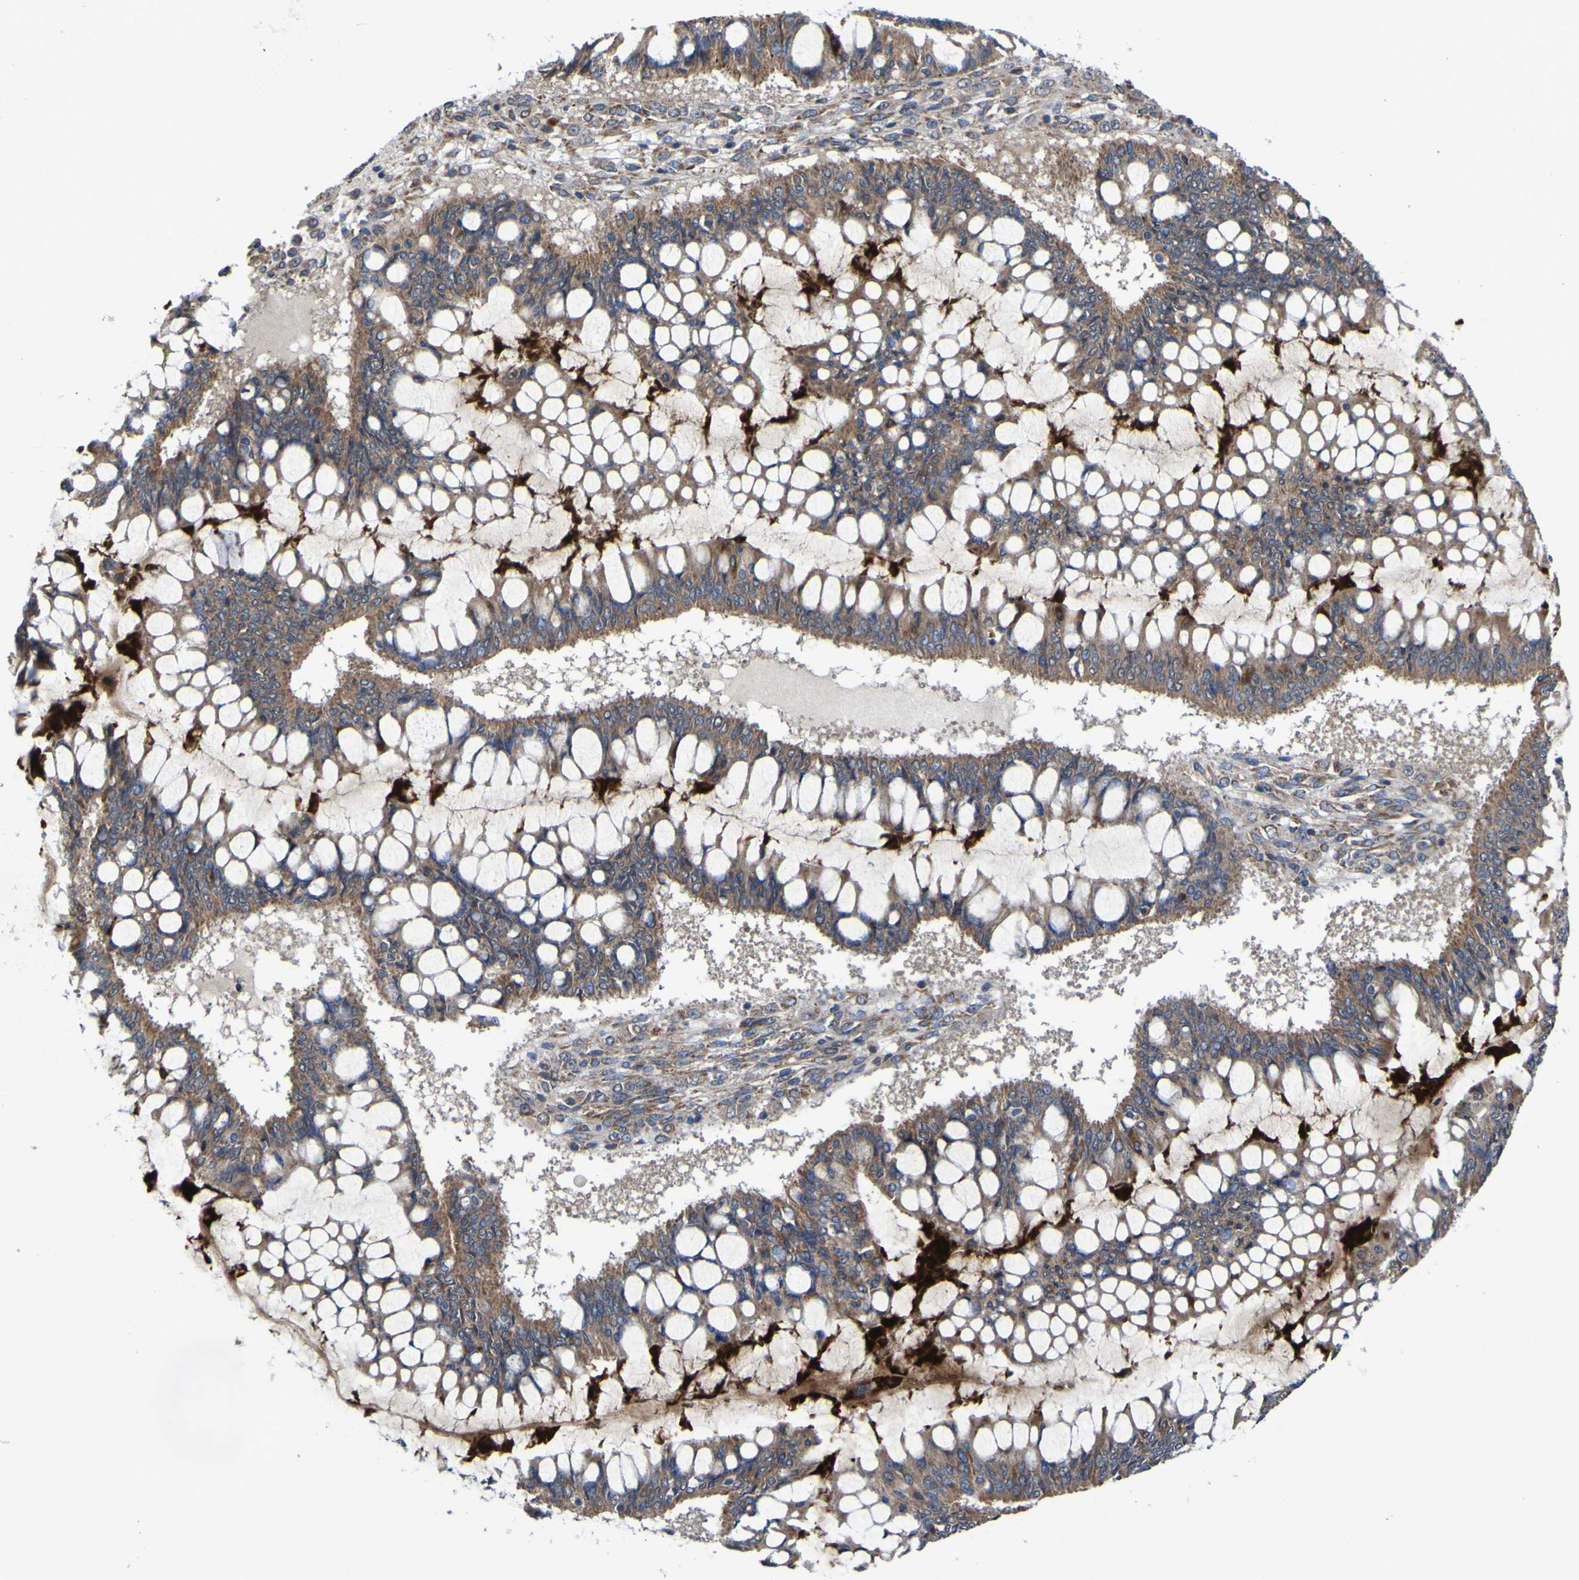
{"staining": {"intensity": "moderate", "quantity": ">75%", "location": "cytoplasmic/membranous"}, "tissue": "ovarian cancer", "cell_type": "Tumor cells", "image_type": "cancer", "snomed": [{"axis": "morphology", "description": "Cystadenocarcinoma, mucinous, NOS"}, {"axis": "topography", "description": "Ovary"}], "caption": "Immunohistochemistry (IHC) (DAB) staining of ovarian cancer (mucinous cystadenocarcinoma) displays moderate cytoplasmic/membranous protein positivity in approximately >75% of tumor cells.", "gene": "IRAK2", "patient": {"sex": "female", "age": 73}}